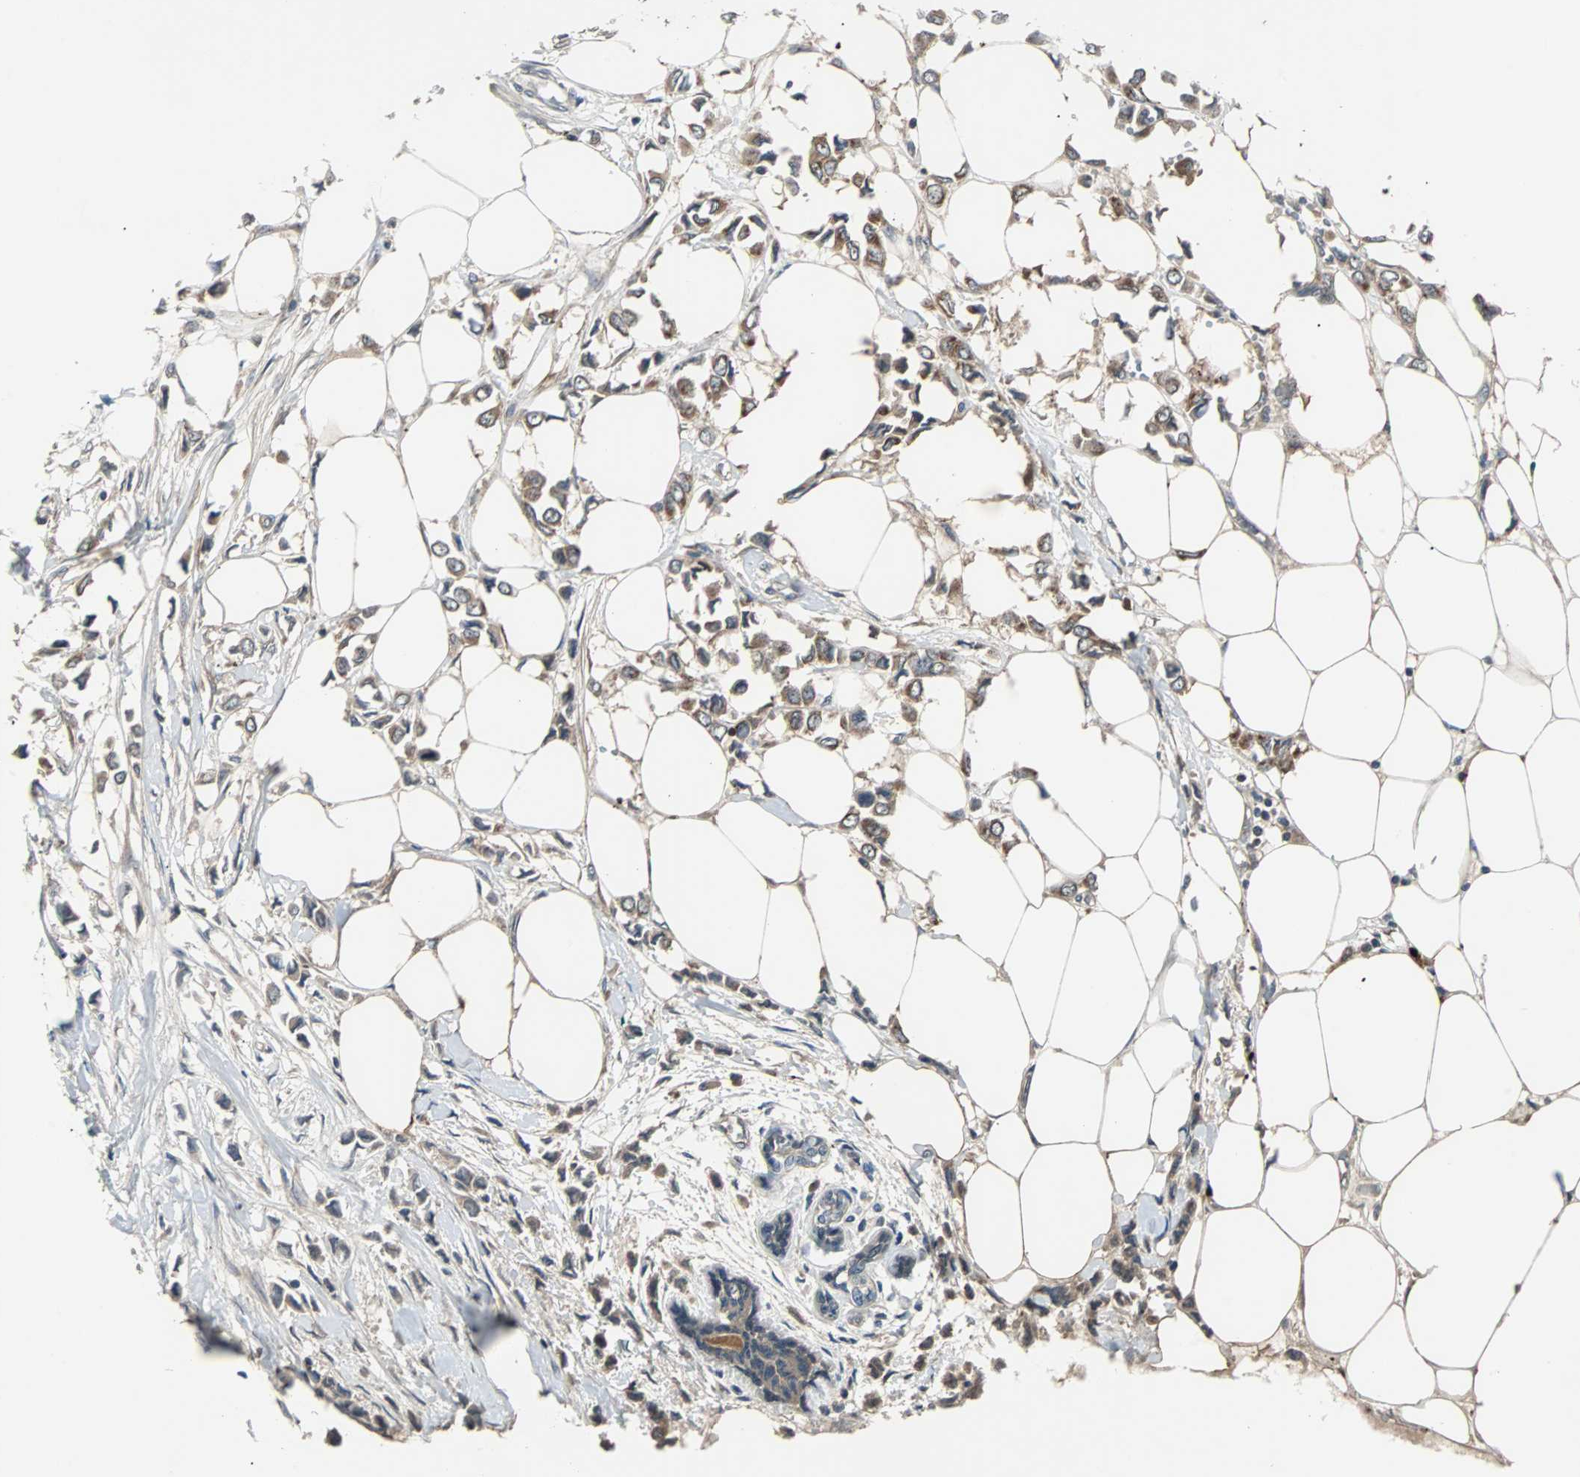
{"staining": {"intensity": "moderate", "quantity": ">75%", "location": "cytoplasmic/membranous"}, "tissue": "breast cancer", "cell_type": "Tumor cells", "image_type": "cancer", "snomed": [{"axis": "morphology", "description": "Lobular carcinoma"}, {"axis": "topography", "description": "Breast"}], "caption": "Moderate cytoplasmic/membranous staining for a protein is identified in about >75% of tumor cells of lobular carcinoma (breast) using immunohistochemistry.", "gene": "ARF1", "patient": {"sex": "female", "age": 51}}